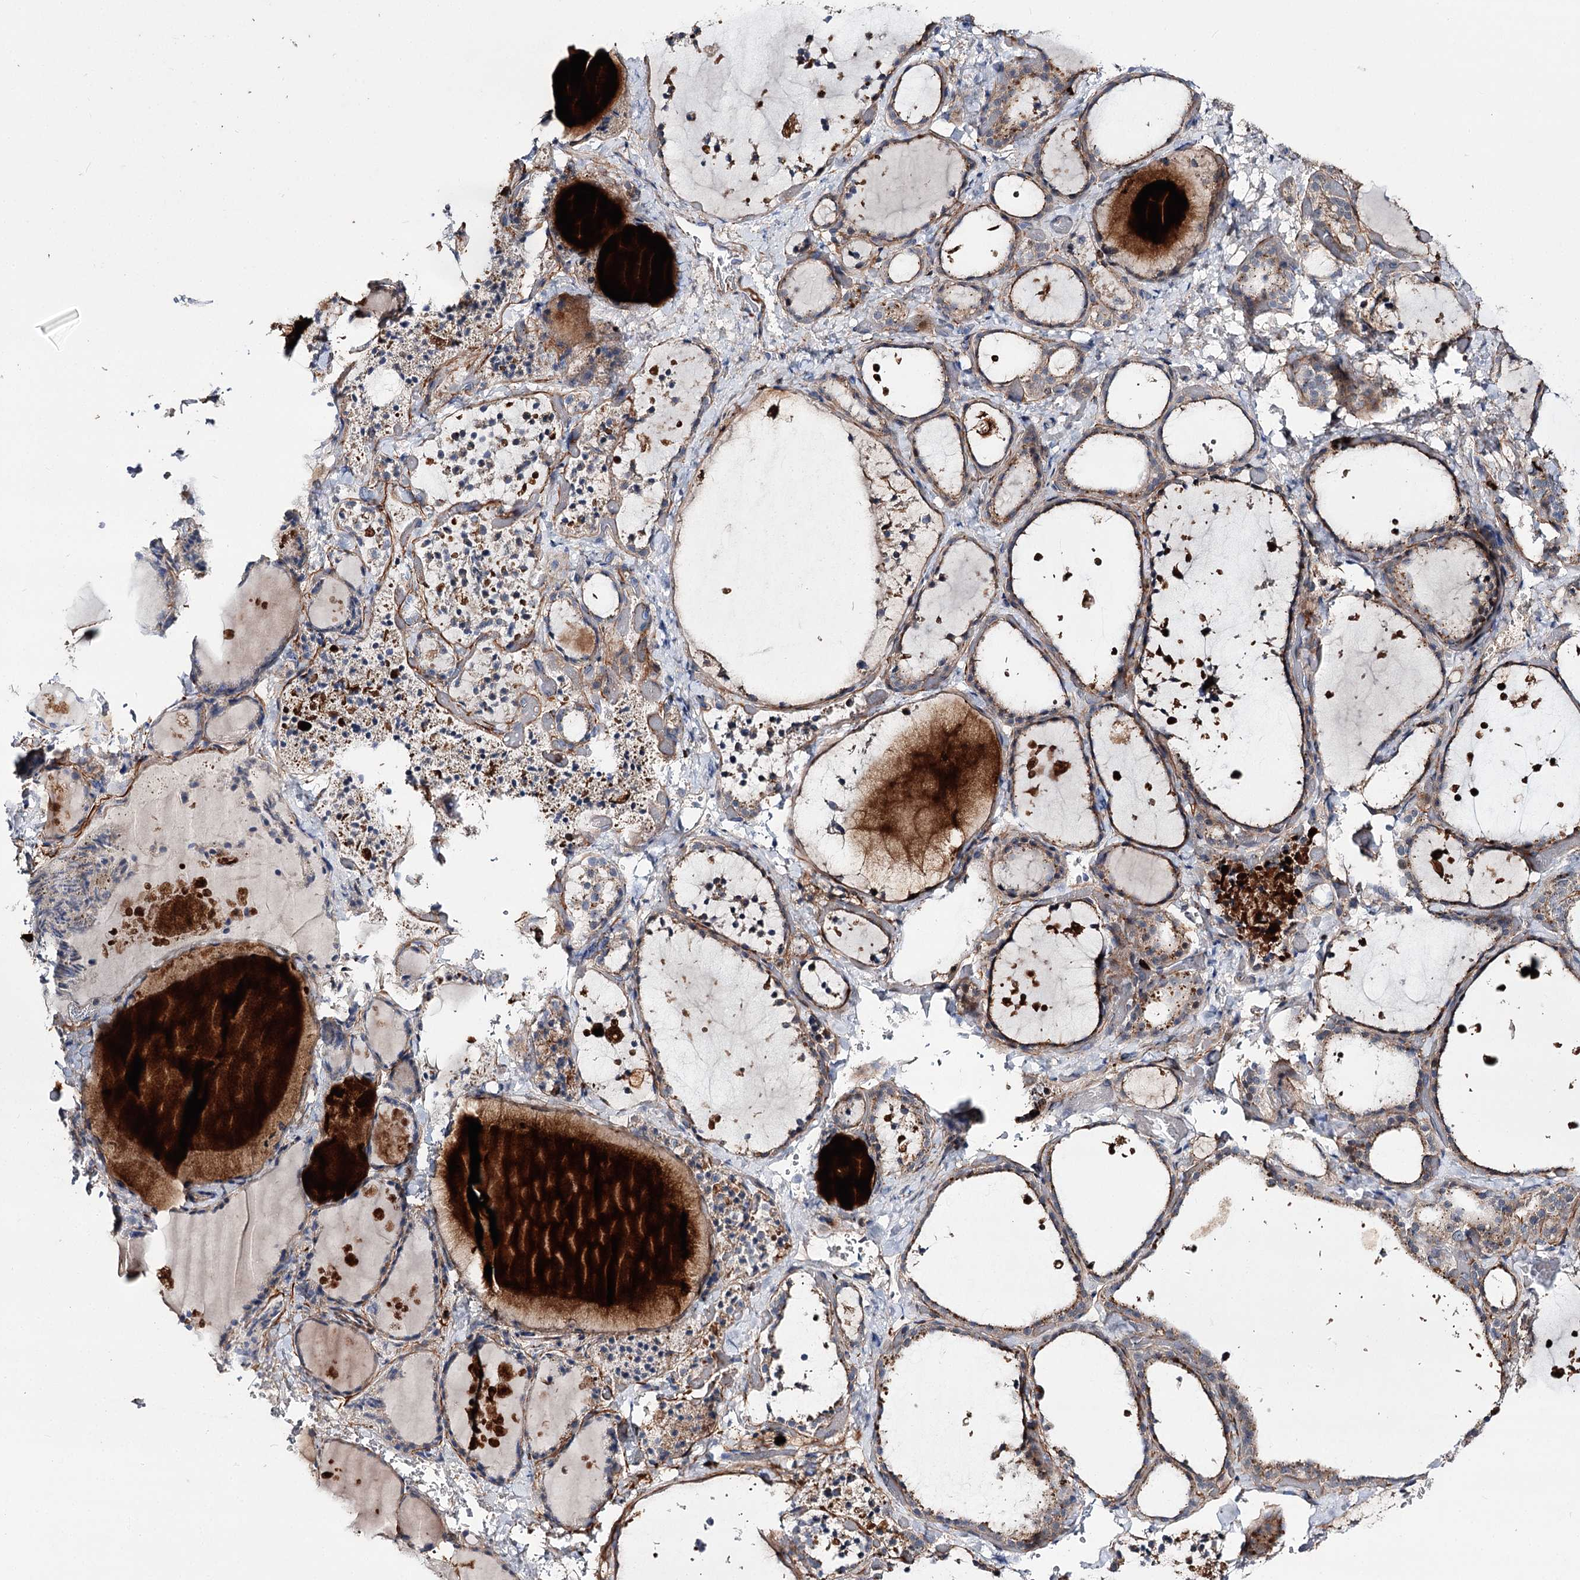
{"staining": {"intensity": "moderate", "quantity": ">75%", "location": "cytoplasmic/membranous"}, "tissue": "thyroid gland", "cell_type": "Glandular cells", "image_type": "normal", "snomed": [{"axis": "morphology", "description": "Normal tissue, NOS"}, {"axis": "topography", "description": "Thyroid gland"}], "caption": "Immunohistochemistry (IHC) histopathology image of normal human thyroid gland stained for a protein (brown), which exhibits medium levels of moderate cytoplasmic/membranous staining in approximately >75% of glandular cells.", "gene": "MINDY3", "patient": {"sex": "female", "age": 44}}